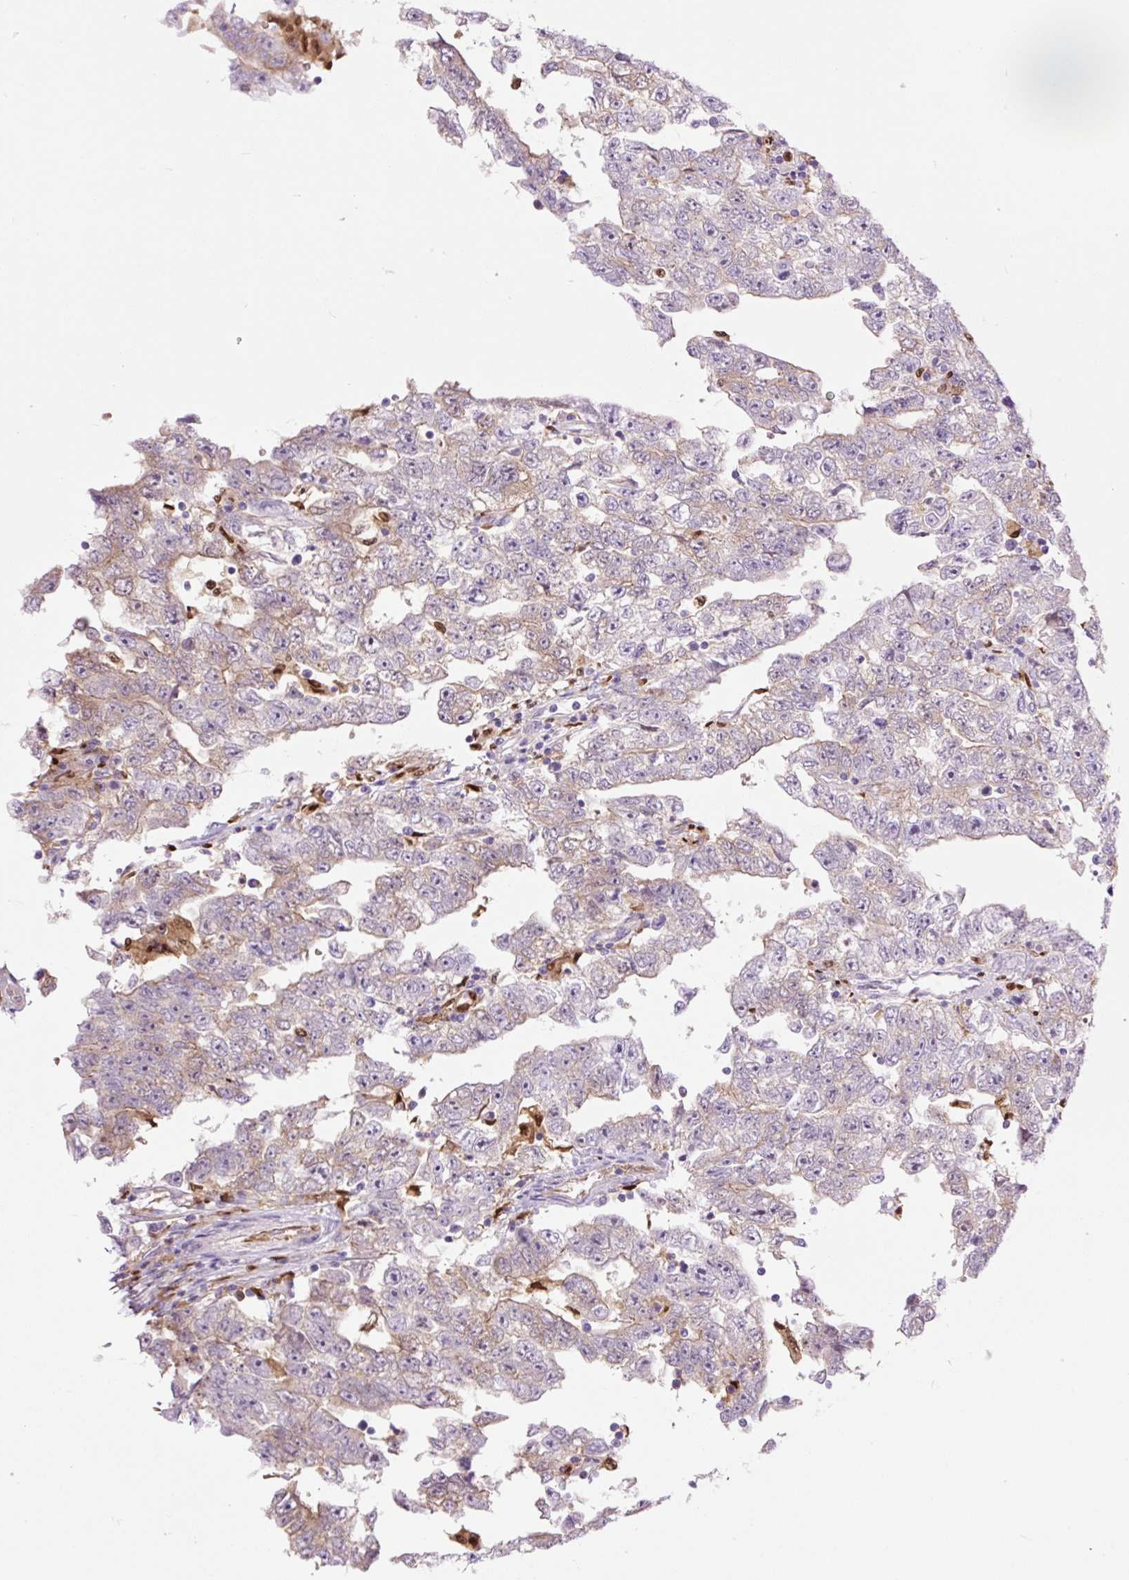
{"staining": {"intensity": "weak", "quantity": "<25%", "location": "cytoplasmic/membranous"}, "tissue": "testis cancer", "cell_type": "Tumor cells", "image_type": "cancer", "snomed": [{"axis": "morphology", "description": "Carcinoma, Embryonal, NOS"}, {"axis": "topography", "description": "Testis"}], "caption": "Immunohistochemical staining of human testis embryonal carcinoma displays no significant positivity in tumor cells.", "gene": "SPI1", "patient": {"sex": "male", "age": 25}}